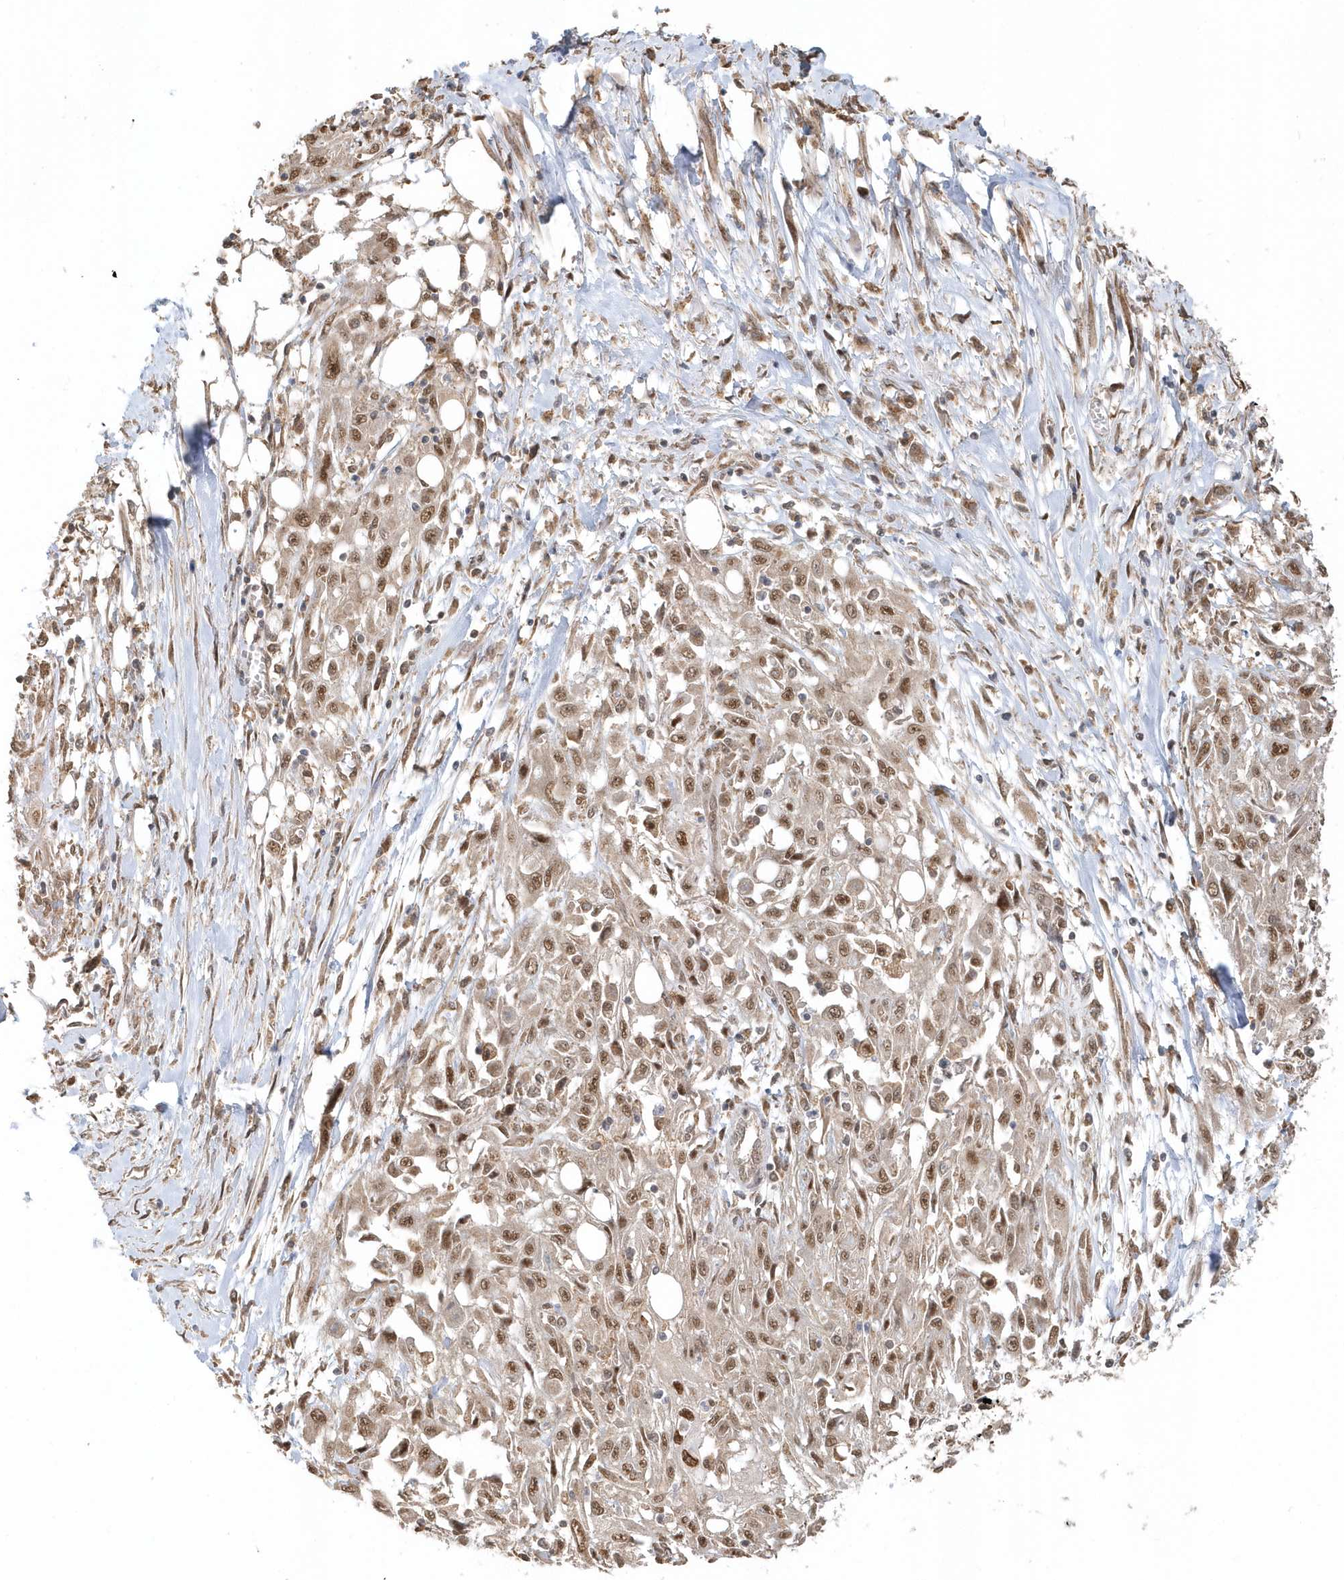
{"staining": {"intensity": "moderate", "quantity": ">75%", "location": "nuclear"}, "tissue": "skin cancer", "cell_type": "Tumor cells", "image_type": "cancer", "snomed": [{"axis": "morphology", "description": "Squamous cell carcinoma, NOS"}, {"axis": "morphology", "description": "Squamous cell carcinoma, metastatic, NOS"}, {"axis": "topography", "description": "Skin"}, {"axis": "topography", "description": "Lymph node"}], "caption": "Human skin cancer stained with a brown dye exhibits moderate nuclear positive expression in about >75% of tumor cells.", "gene": "PSMD6", "patient": {"sex": "male", "age": 75}}